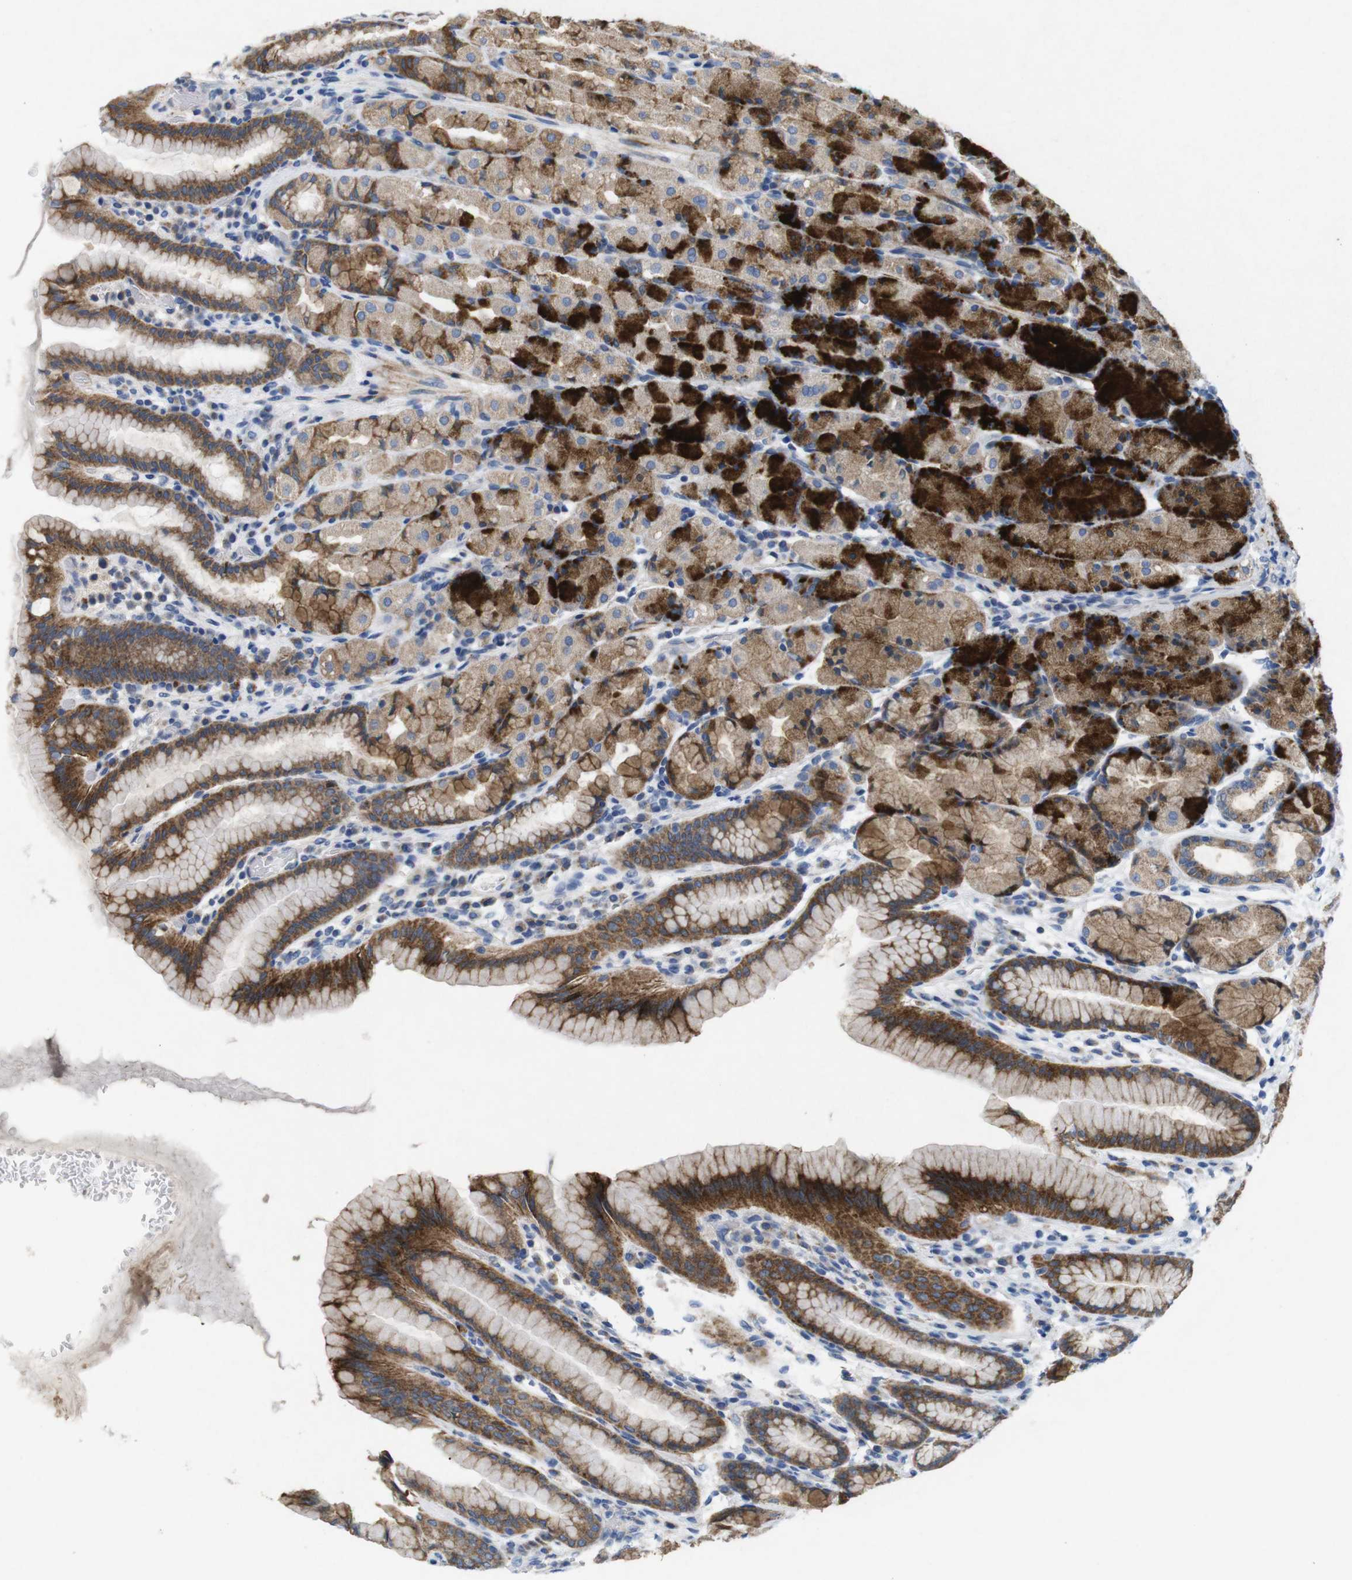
{"staining": {"intensity": "strong", "quantity": ">75%", "location": "cytoplasmic/membranous"}, "tissue": "stomach", "cell_type": "Glandular cells", "image_type": "normal", "snomed": [{"axis": "morphology", "description": "Normal tissue, NOS"}, {"axis": "topography", "description": "Stomach, upper"}], "caption": "Glandular cells demonstrate strong cytoplasmic/membranous positivity in approximately >75% of cells in normal stomach.", "gene": "F2RL1", "patient": {"sex": "male", "age": 68}}